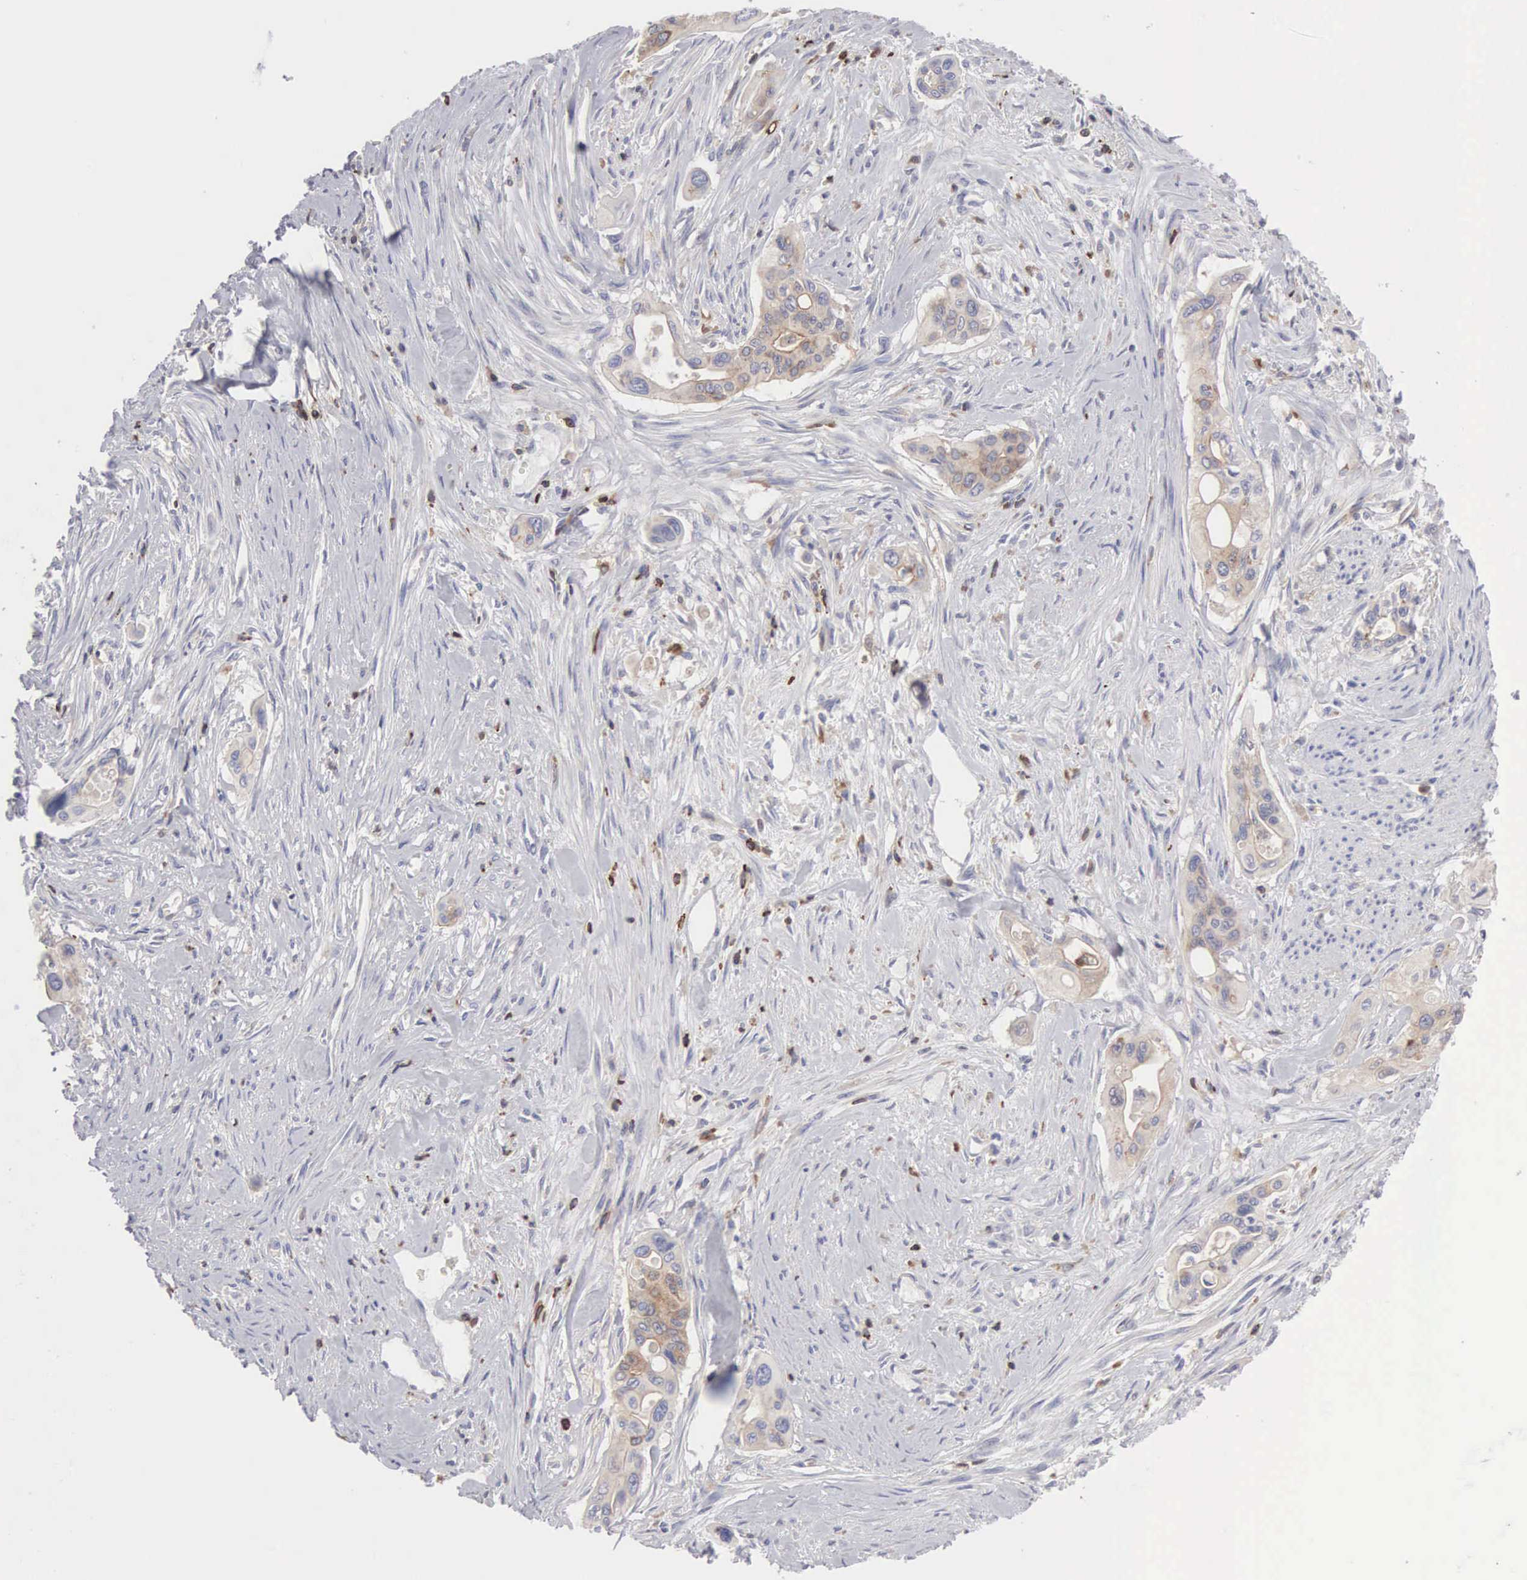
{"staining": {"intensity": "weak", "quantity": "25%-75%", "location": "cytoplasmic/membranous"}, "tissue": "pancreatic cancer", "cell_type": "Tumor cells", "image_type": "cancer", "snomed": [{"axis": "morphology", "description": "Adenocarcinoma, NOS"}, {"axis": "topography", "description": "Pancreas"}], "caption": "Protein expression by IHC exhibits weak cytoplasmic/membranous positivity in approximately 25%-75% of tumor cells in pancreatic adenocarcinoma. (DAB (3,3'-diaminobenzidine) IHC, brown staining for protein, blue staining for nuclei).", "gene": "SH3BP1", "patient": {"sex": "male", "age": 77}}